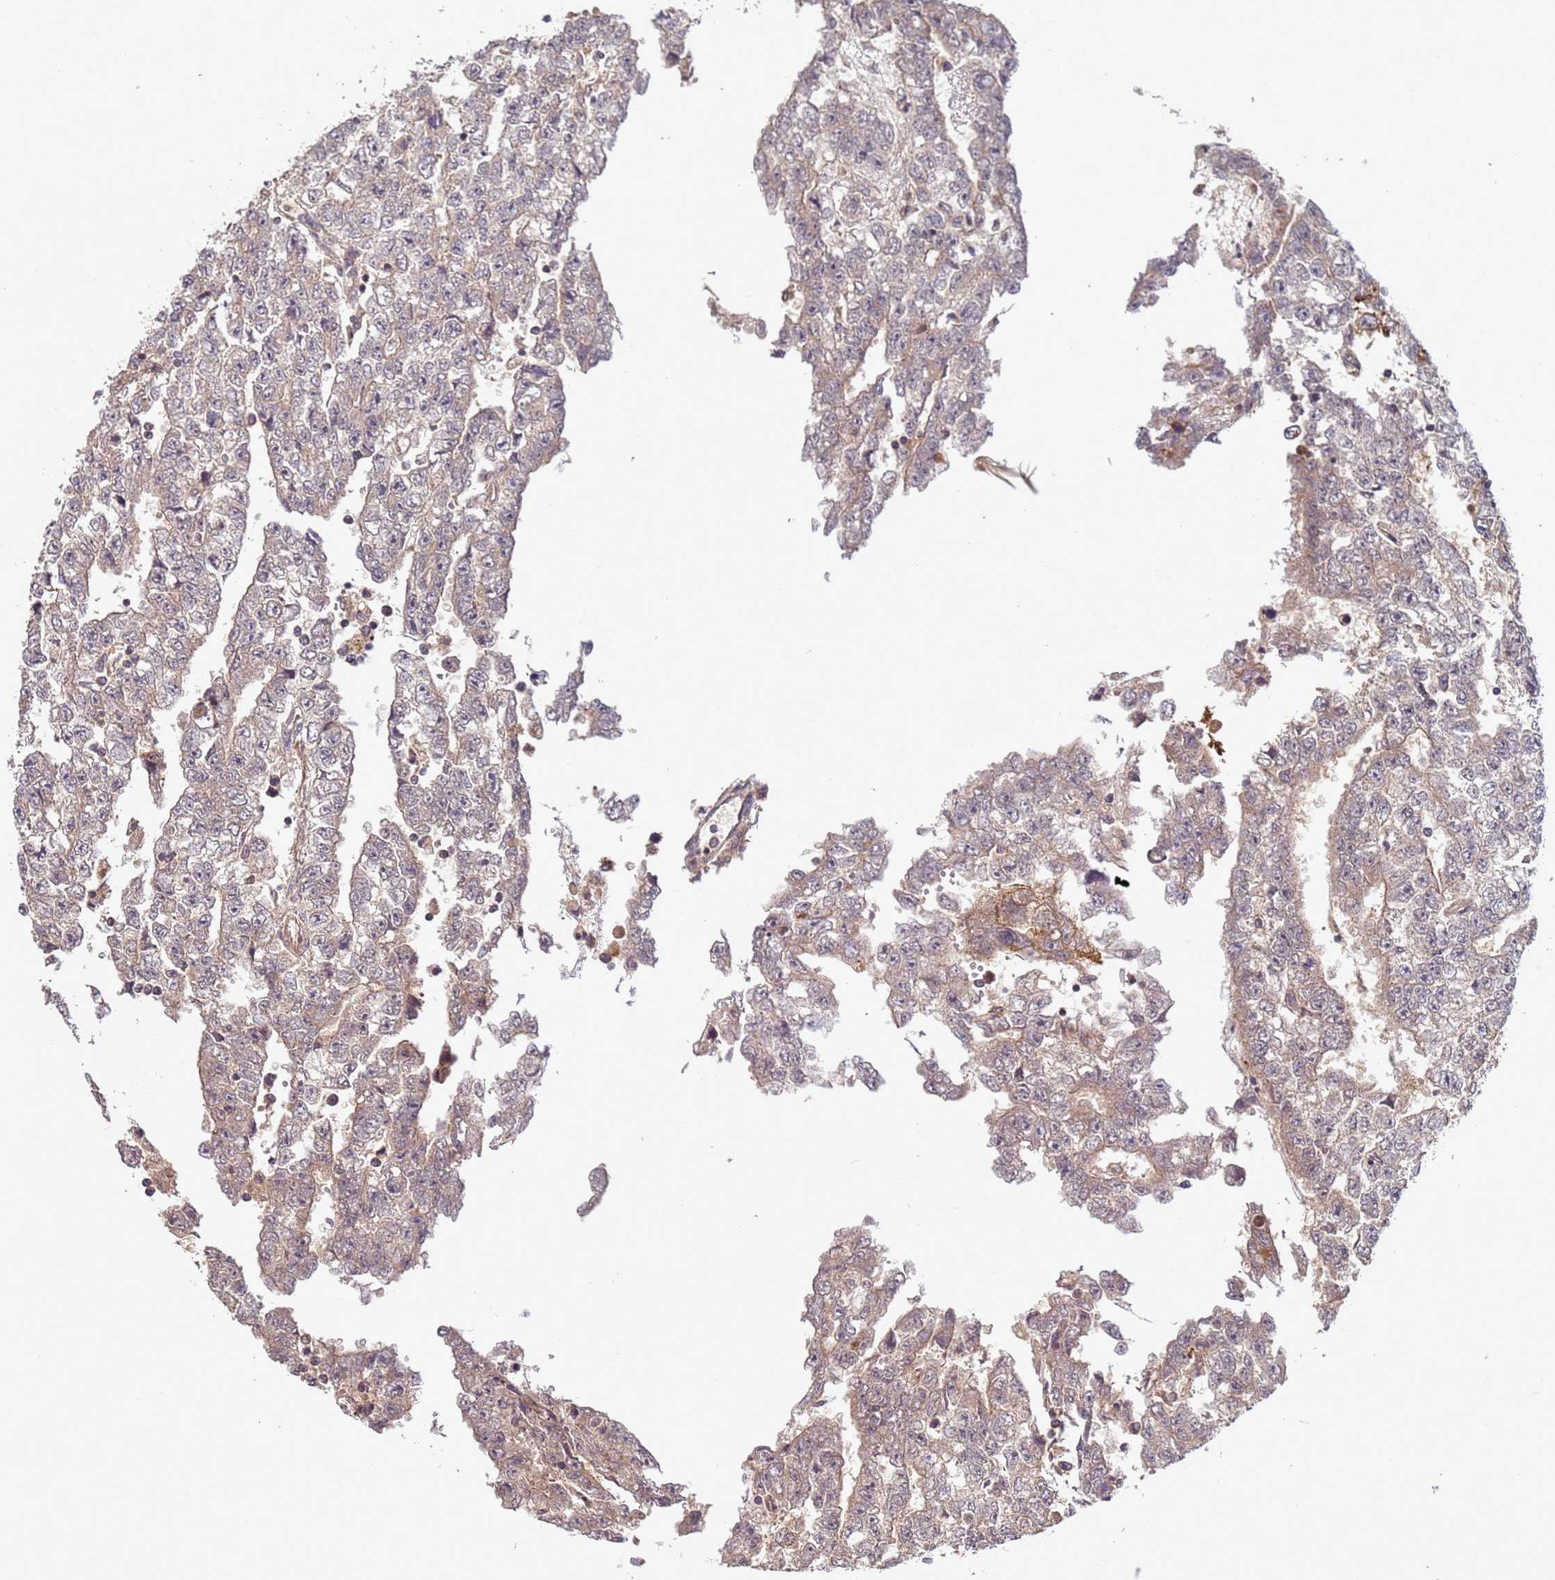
{"staining": {"intensity": "weak", "quantity": "<25%", "location": "cytoplasmic/membranous"}, "tissue": "testis cancer", "cell_type": "Tumor cells", "image_type": "cancer", "snomed": [{"axis": "morphology", "description": "Carcinoma, Embryonal, NOS"}, {"axis": "topography", "description": "Testis"}], "caption": "Tumor cells show no significant staining in embryonal carcinoma (testis). (Brightfield microscopy of DAB (3,3'-diaminobenzidine) immunohistochemistry (IHC) at high magnification).", "gene": "FASTKD1", "patient": {"sex": "male", "age": 25}}